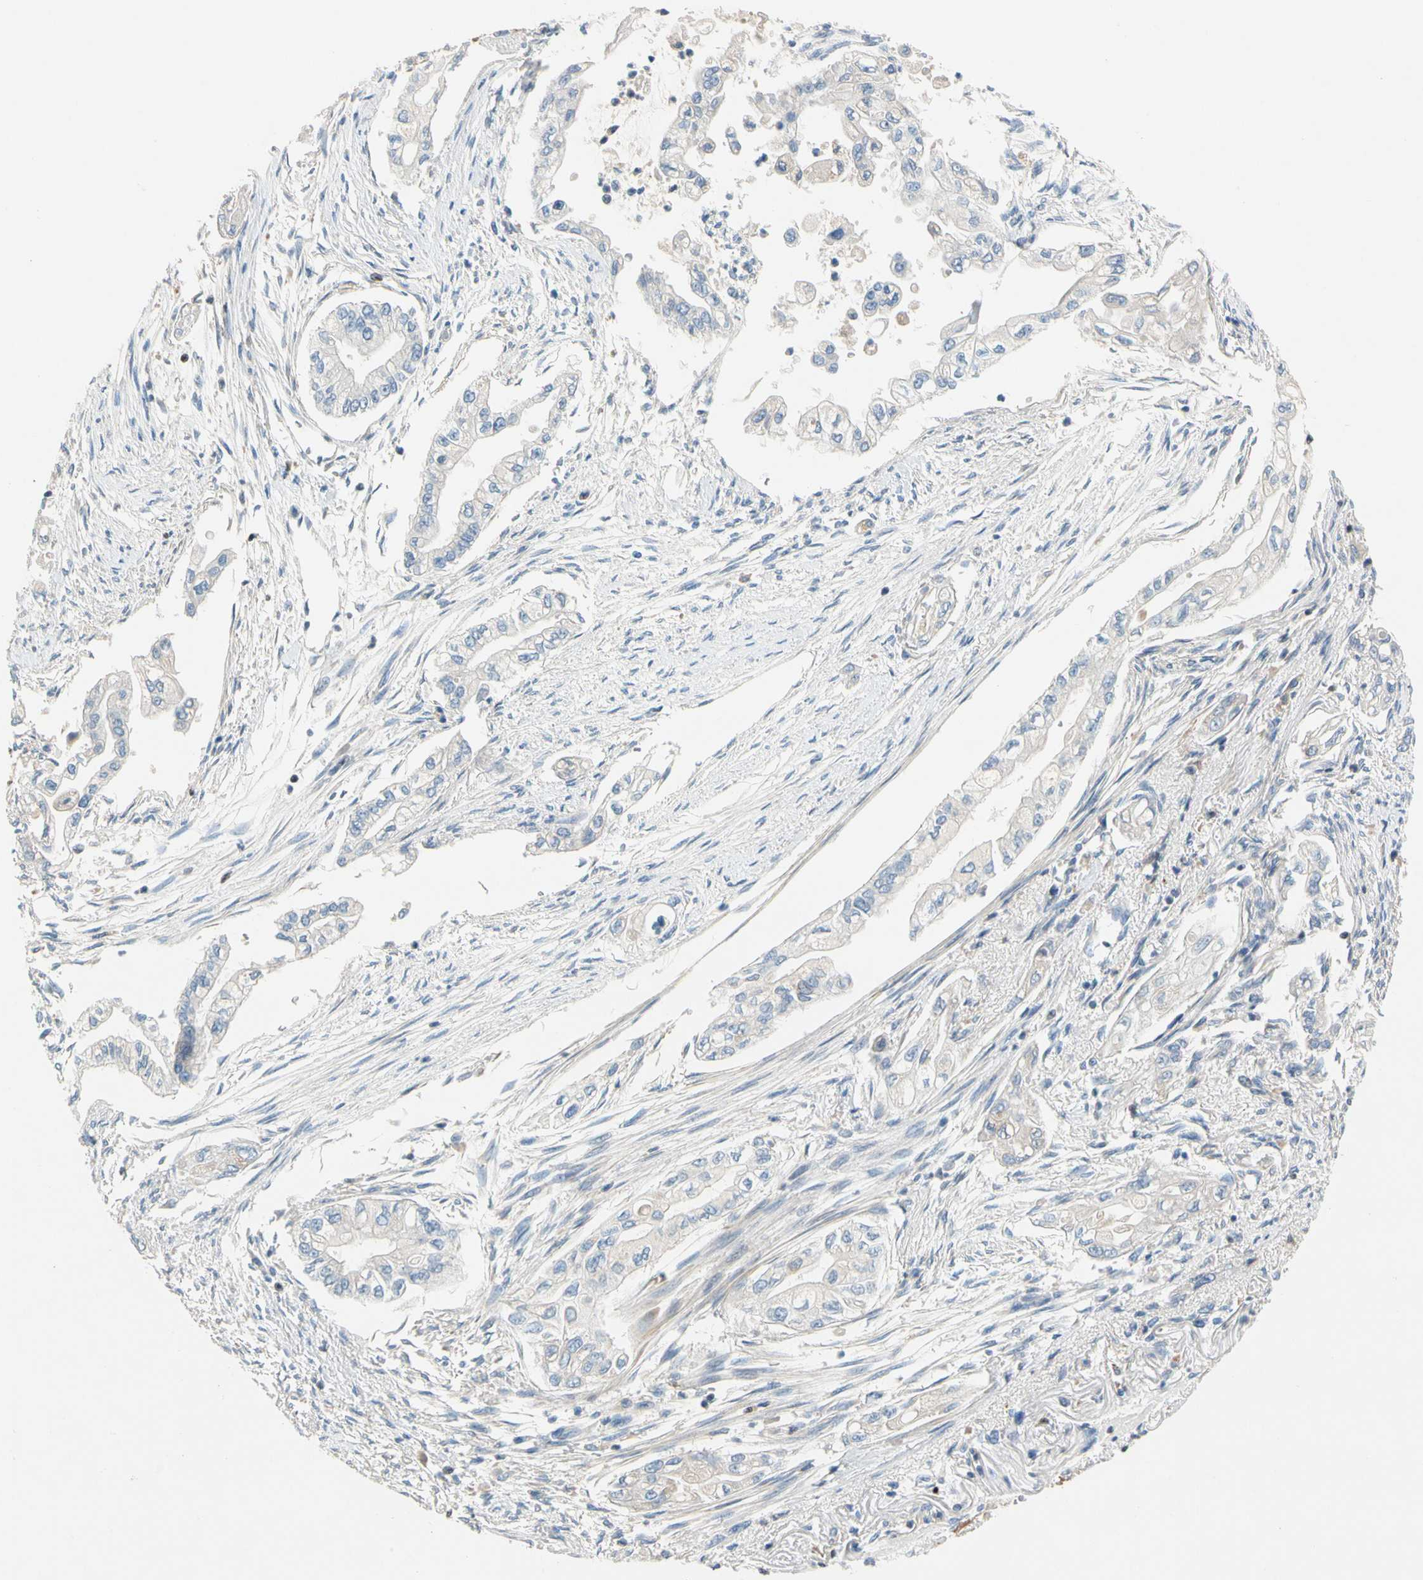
{"staining": {"intensity": "negative", "quantity": "none", "location": "none"}, "tissue": "pancreatic cancer", "cell_type": "Tumor cells", "image_type": "cancer", "snomed": [{"axis": "morphology", "description": "Normal tissue, NOS"}, {"axis": "topography", "description": "Pancreas"}], "caption": "Protein analysis of pancreatic cancer exhibits no significant expression in tumor cells. The staining is performed using DAB brown chromogen with nuclei counter-stained in using hematoxylin.", "gene": "SP140", "patient": {"sex": "male", "age": 42}}